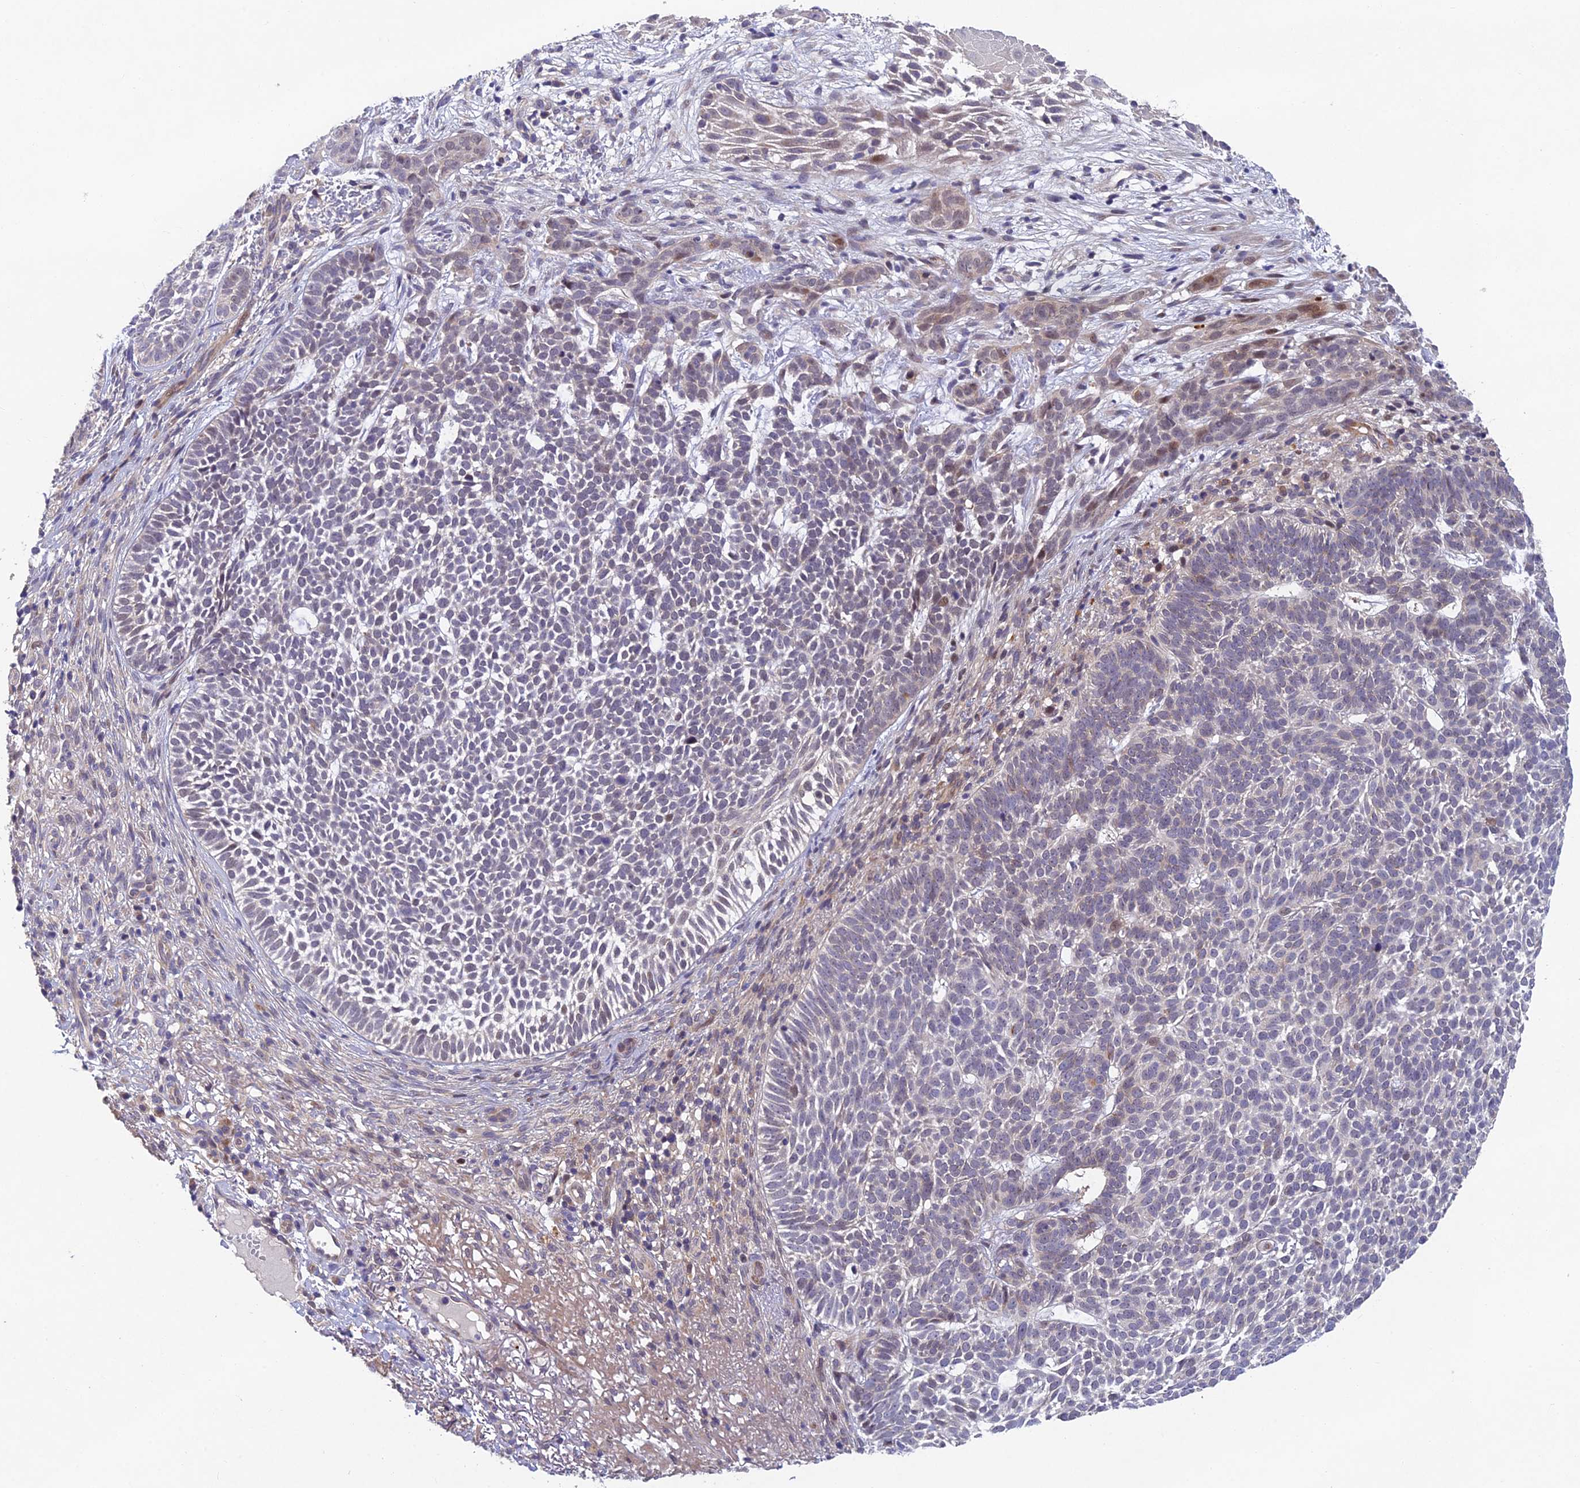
{"staining": {"intensity": "negative", "quantity": "none", "location": "none"}, "tissue": "skin cancer", "cell_type": "Tumor cells", "image_type": "cancer", "snomed": [{"axis": "morphology", "description": "Basal cell carcinoma"}, {"axis": "topography", "description": "Skin"}], "caption": "A photomicrograph of skin basal cell carcinoma stained for a protein reveals no brown staining in tumor cells.", "gene": "NSMCE1", "patient": {"sex": "female", "age": 78}}